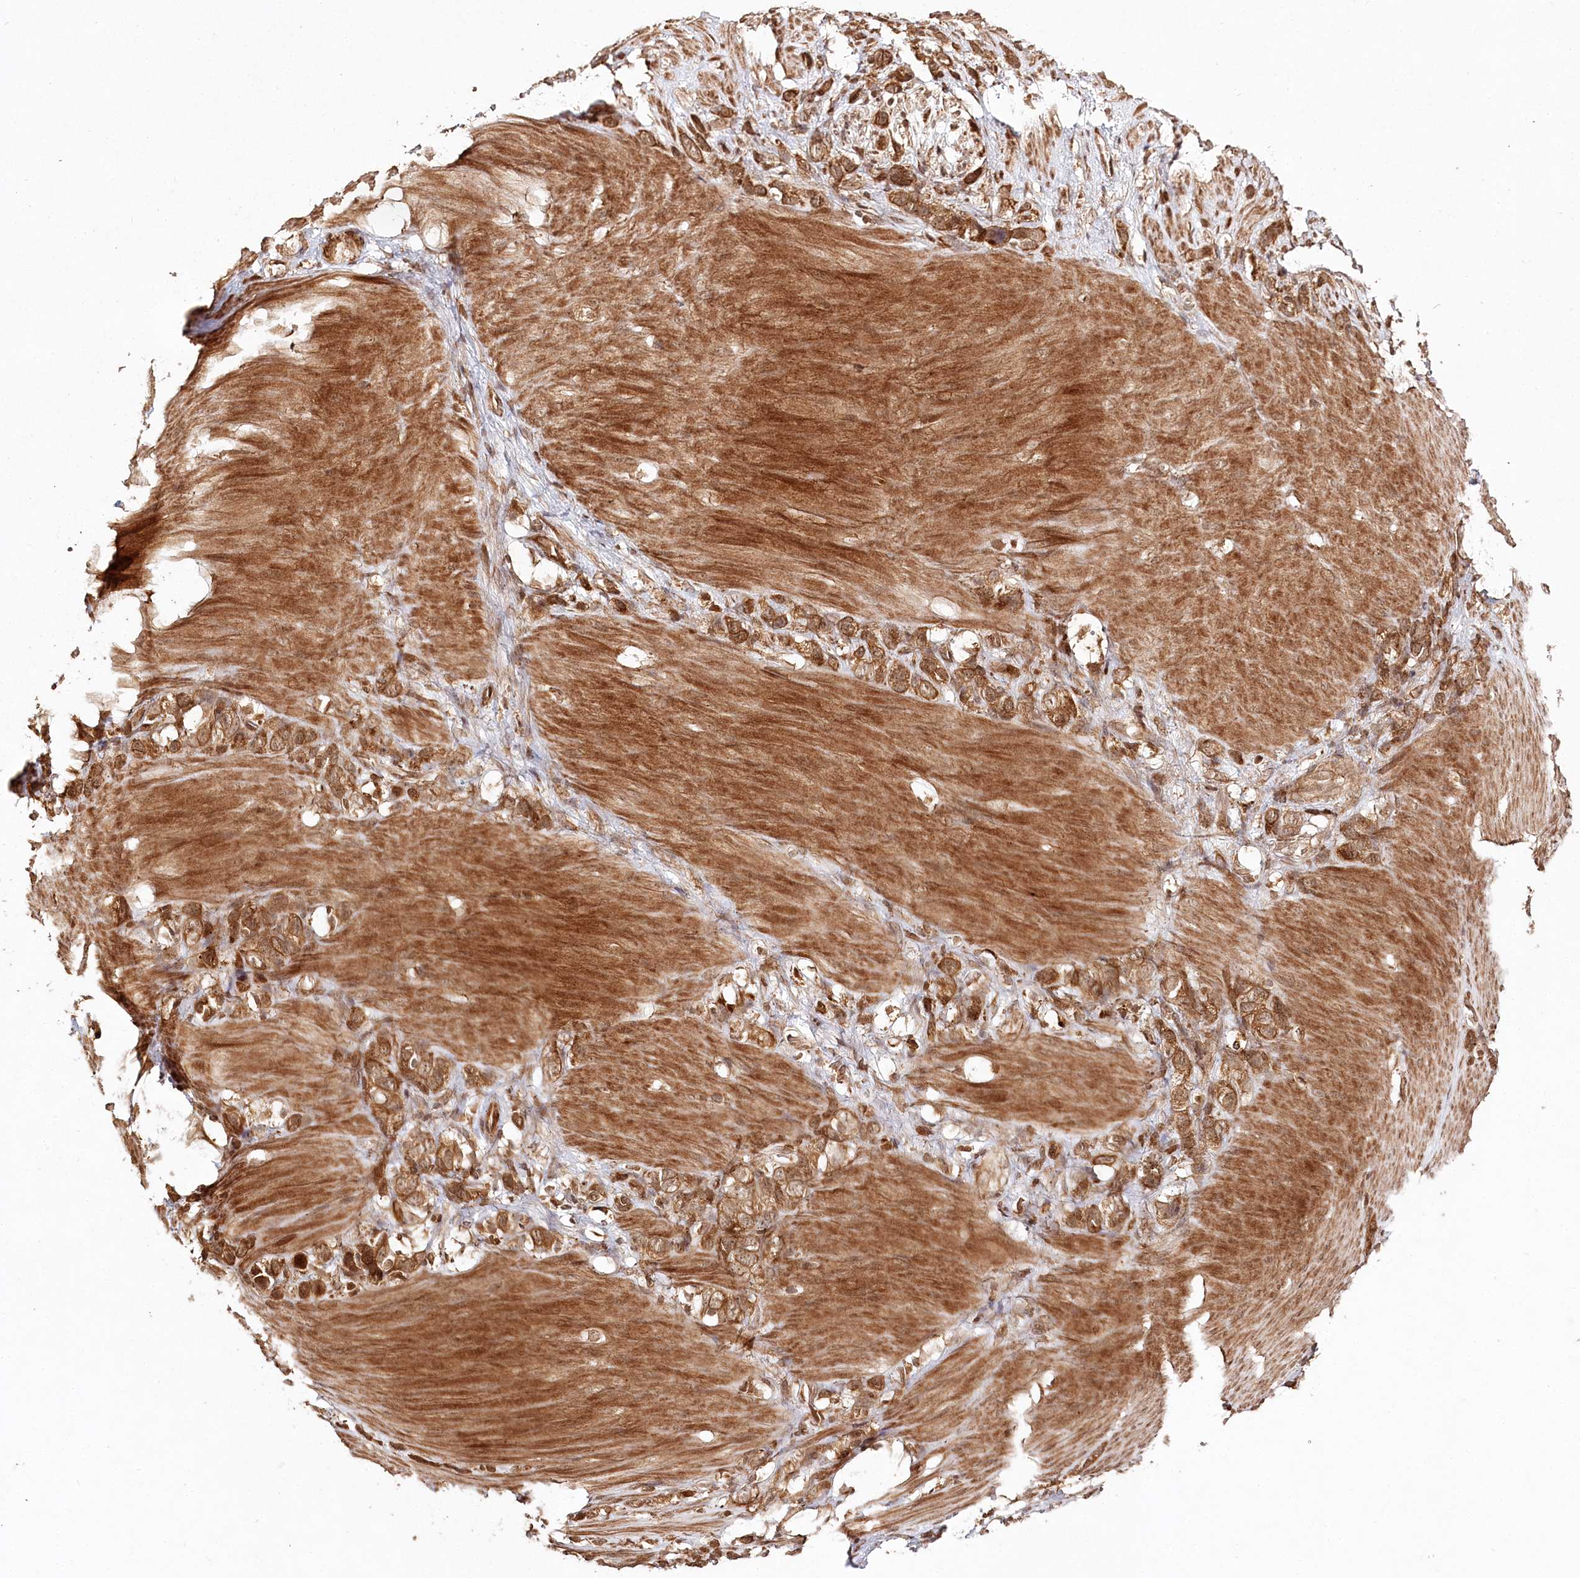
{"staining": {"intensity": "strong", "quantity": ">75%", "location": "cytoplasmic/membranous,nuclear"}, "tissue": "stomach cancer", "cell_type": "Tumor cells", "image_type": "cancer", "snomed": [{"axis": "morphology", "description": "Normal tissue, NOS"}, {"axis": "morphology", "description": "Adenocarcinoma, NOS"}, {"axis": "morphology", "description": "Adenocarcinoma, High grade"}, {"axis": "topography", "description": "Stomach, upper"}, {"axis": "topography", "description": "Stomach"}], "caption": "IHC micrograph of stomach high-grade adenocarcinoma stained for a protein (brown), which shows high levels of strong cytoplasmic/membranous and nuclear expression in about >75% of tumor cells.", "gene": "ULK2", "patient": {"sex": "female", "age": 65}}